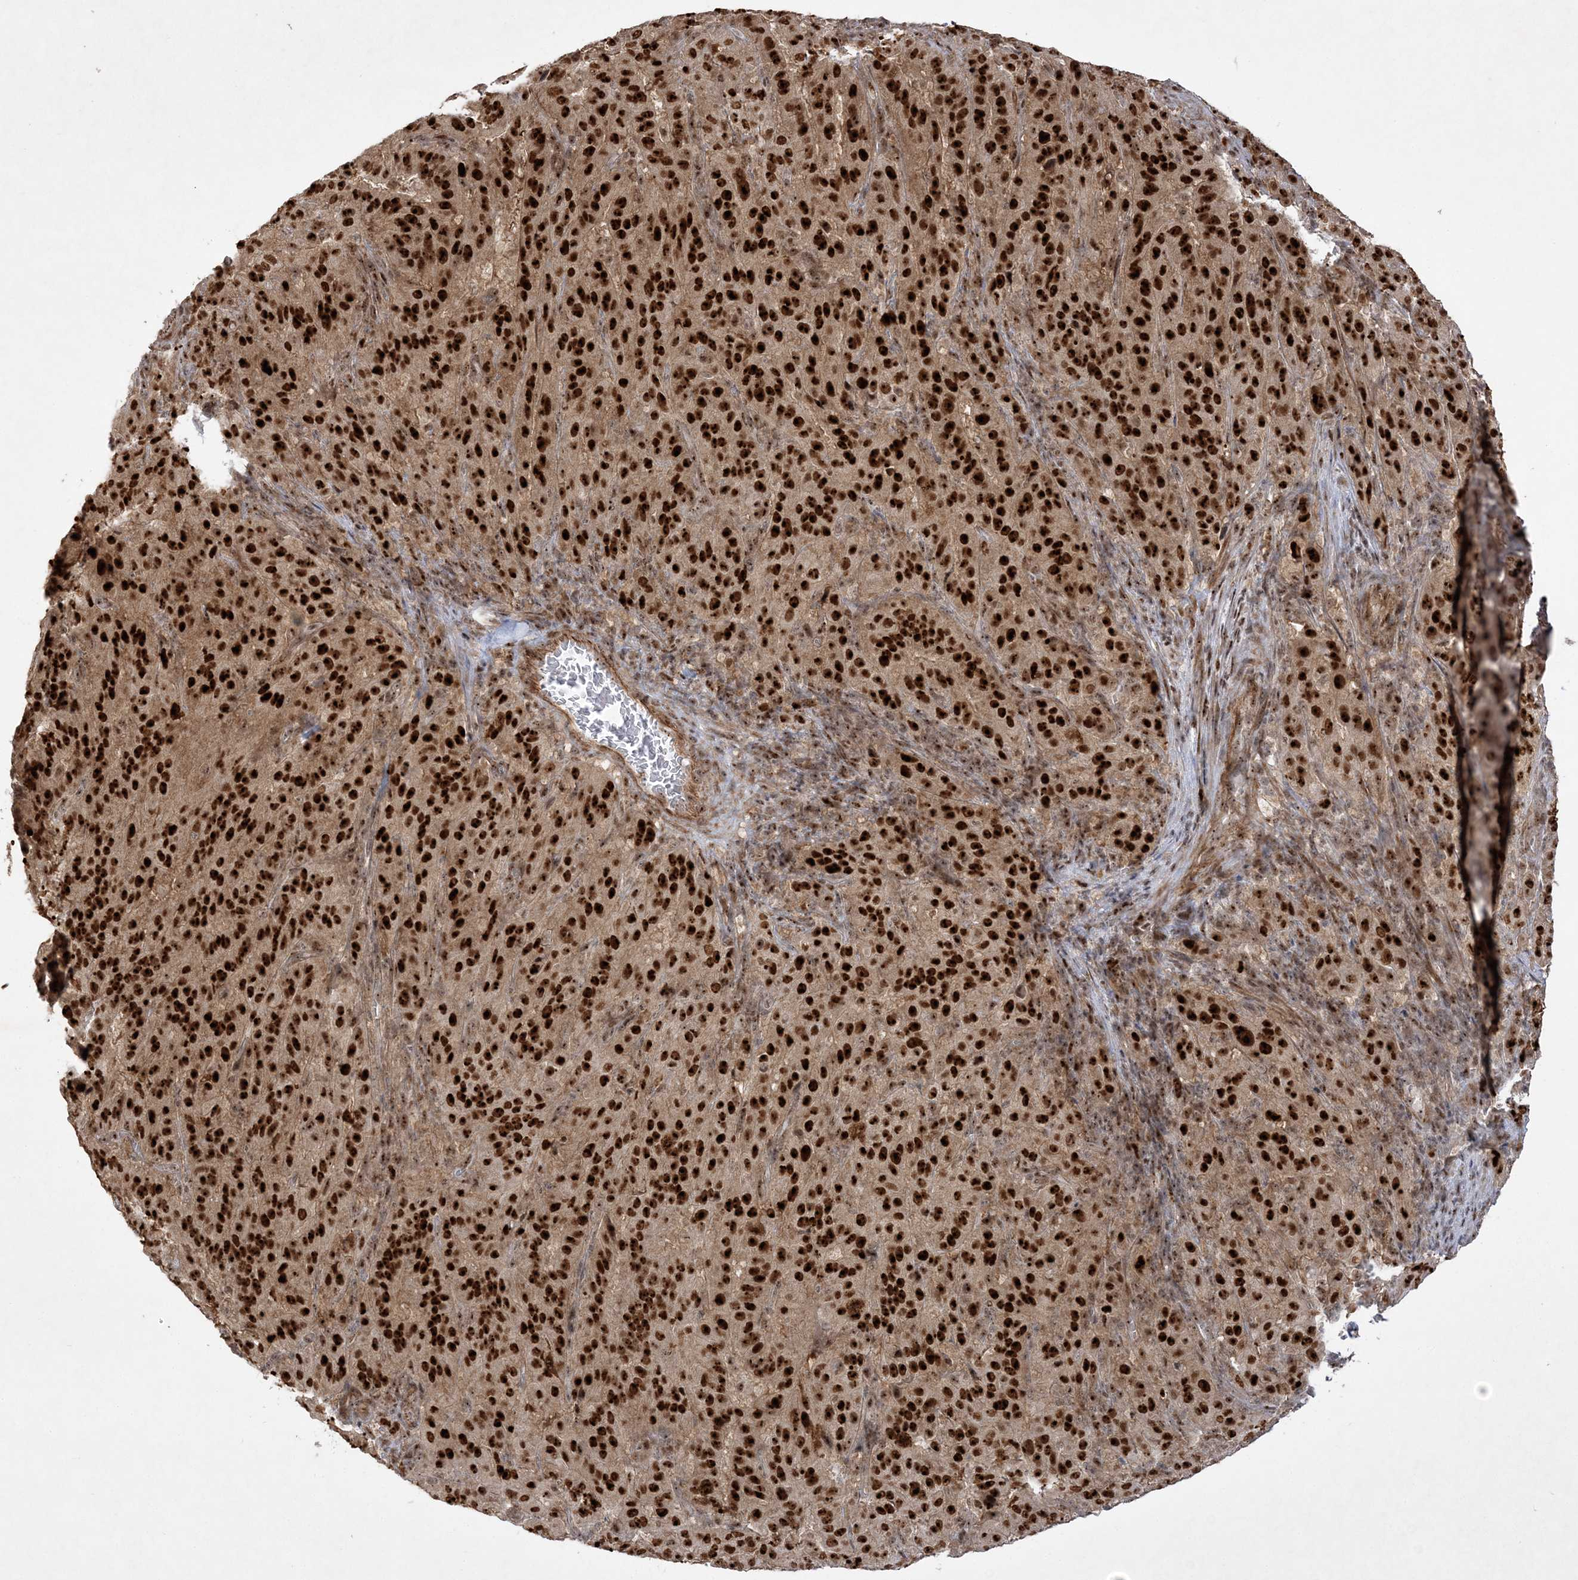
{"staining": {"intensity": "strong", "quantity": ">75%", "location": "cytoplasmic/membranous,nuclear"}, "tissue": "pancreatic cancer", "cell_type": "Tumor cells", "image_type": "cancer", "snomed": [{"axis": "morphology", "description": "Adenocarcinoma, NOS"}, {"axis": "topography", "description": "Pancreas"}], "caption": "Pancreatic cancer stained with DAB immunohistochemistry (IHC) shows high levels of strong cytoplasmic/membranous and nuclear positivity in about >75% of tumor cells. (DAB (3,3'-diaminobenzidine) IHC with brightfield microscopy, high magnification).", "gene": "NPM3", "patient": {"sex": "male", "age": 63}}